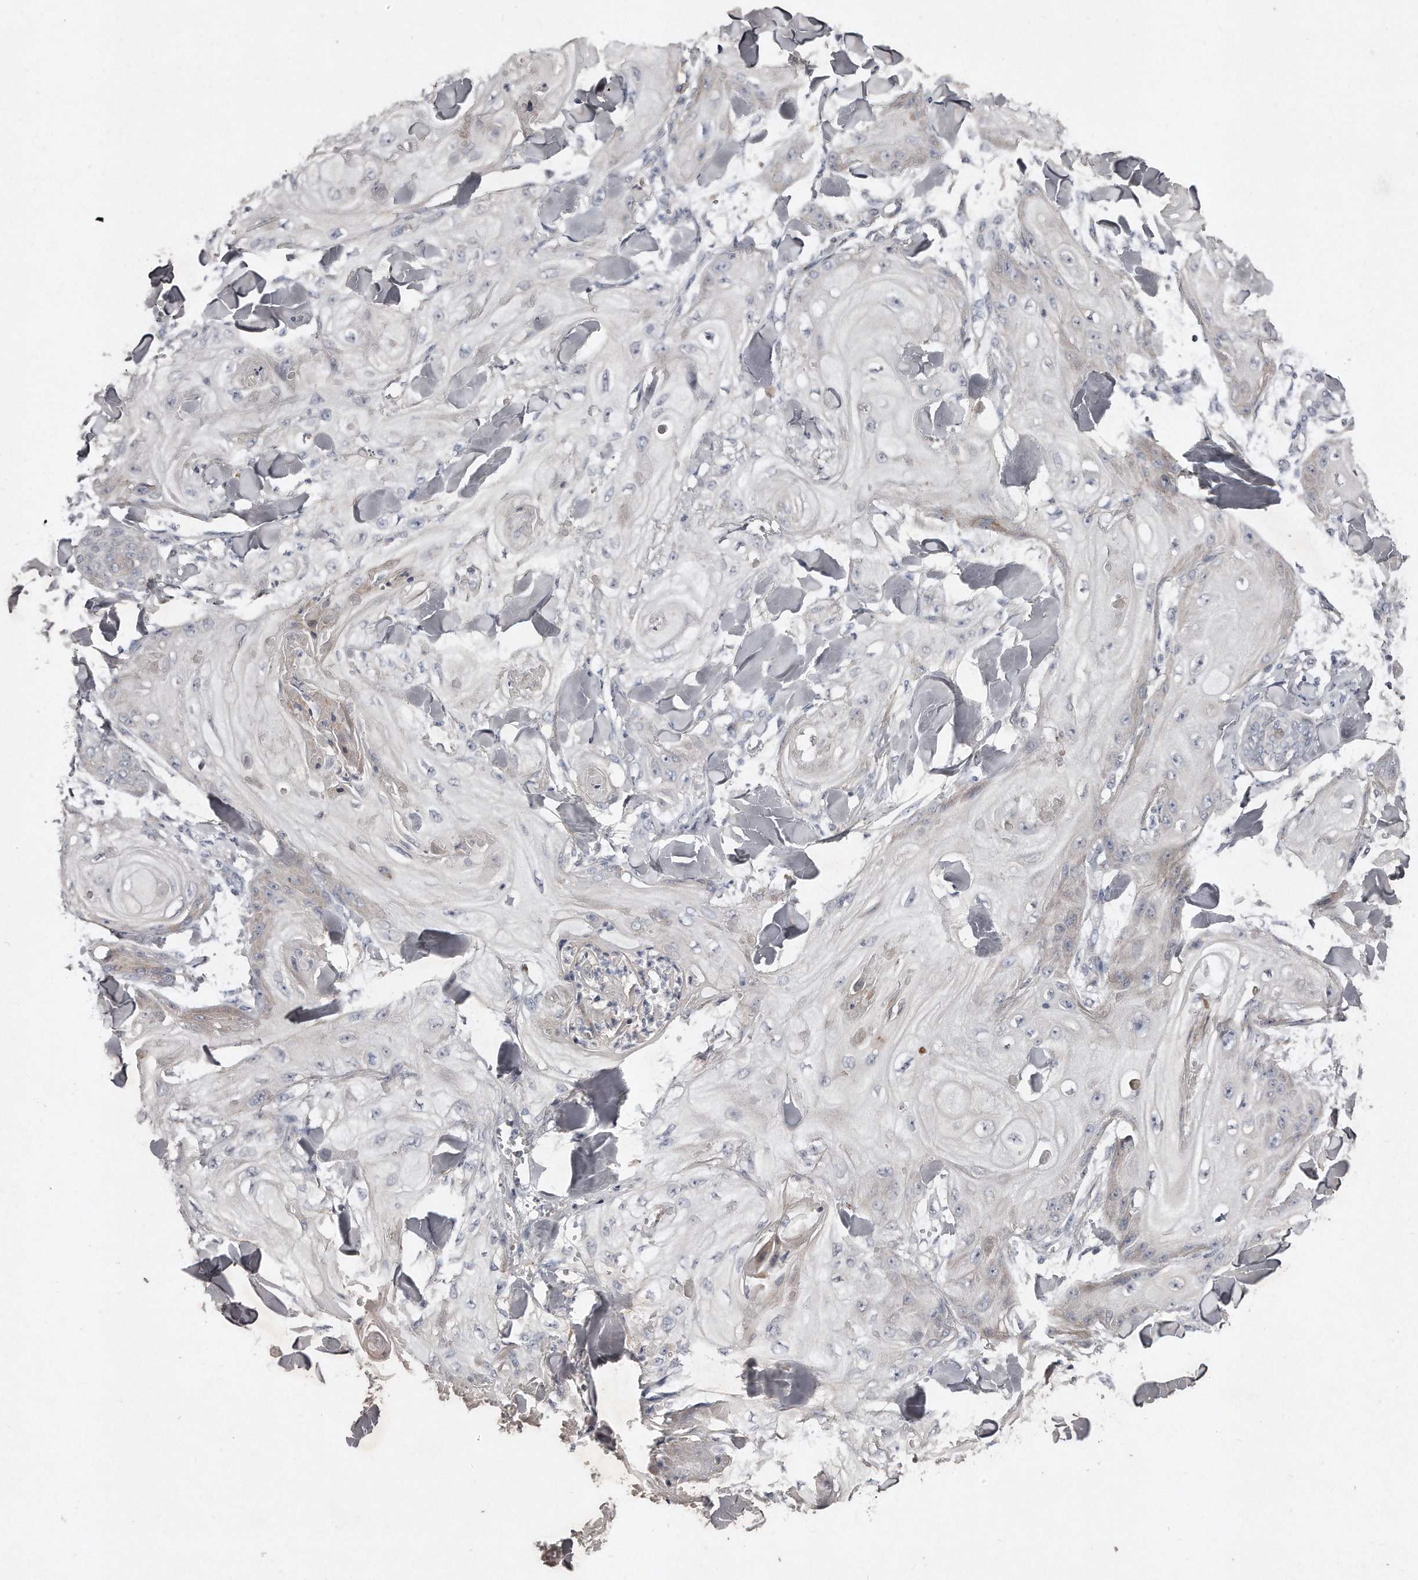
{"staining": {"intensity": "negative", "quantity": "none", "location": "none"}, "tissue": "skin cancer", "cell_type": "Tumor cells", "image_type": "cancer", "snomed": [{"axis": "morphology", "description": "Squamous cell carcinoma, NOS"}, {"axis": "topography", "description": "Skin"}], "caption": "Immunohistochemistry (IHC) image of neoplastic tissue: skin cancer stained with DAB (3,3'-diaminobenzidine) demonstrates no significant protein staining in tumor cells. Nuclei are stained in blue.", "gene": "TECR", "patient": {"sex": "male", "age": 74}}